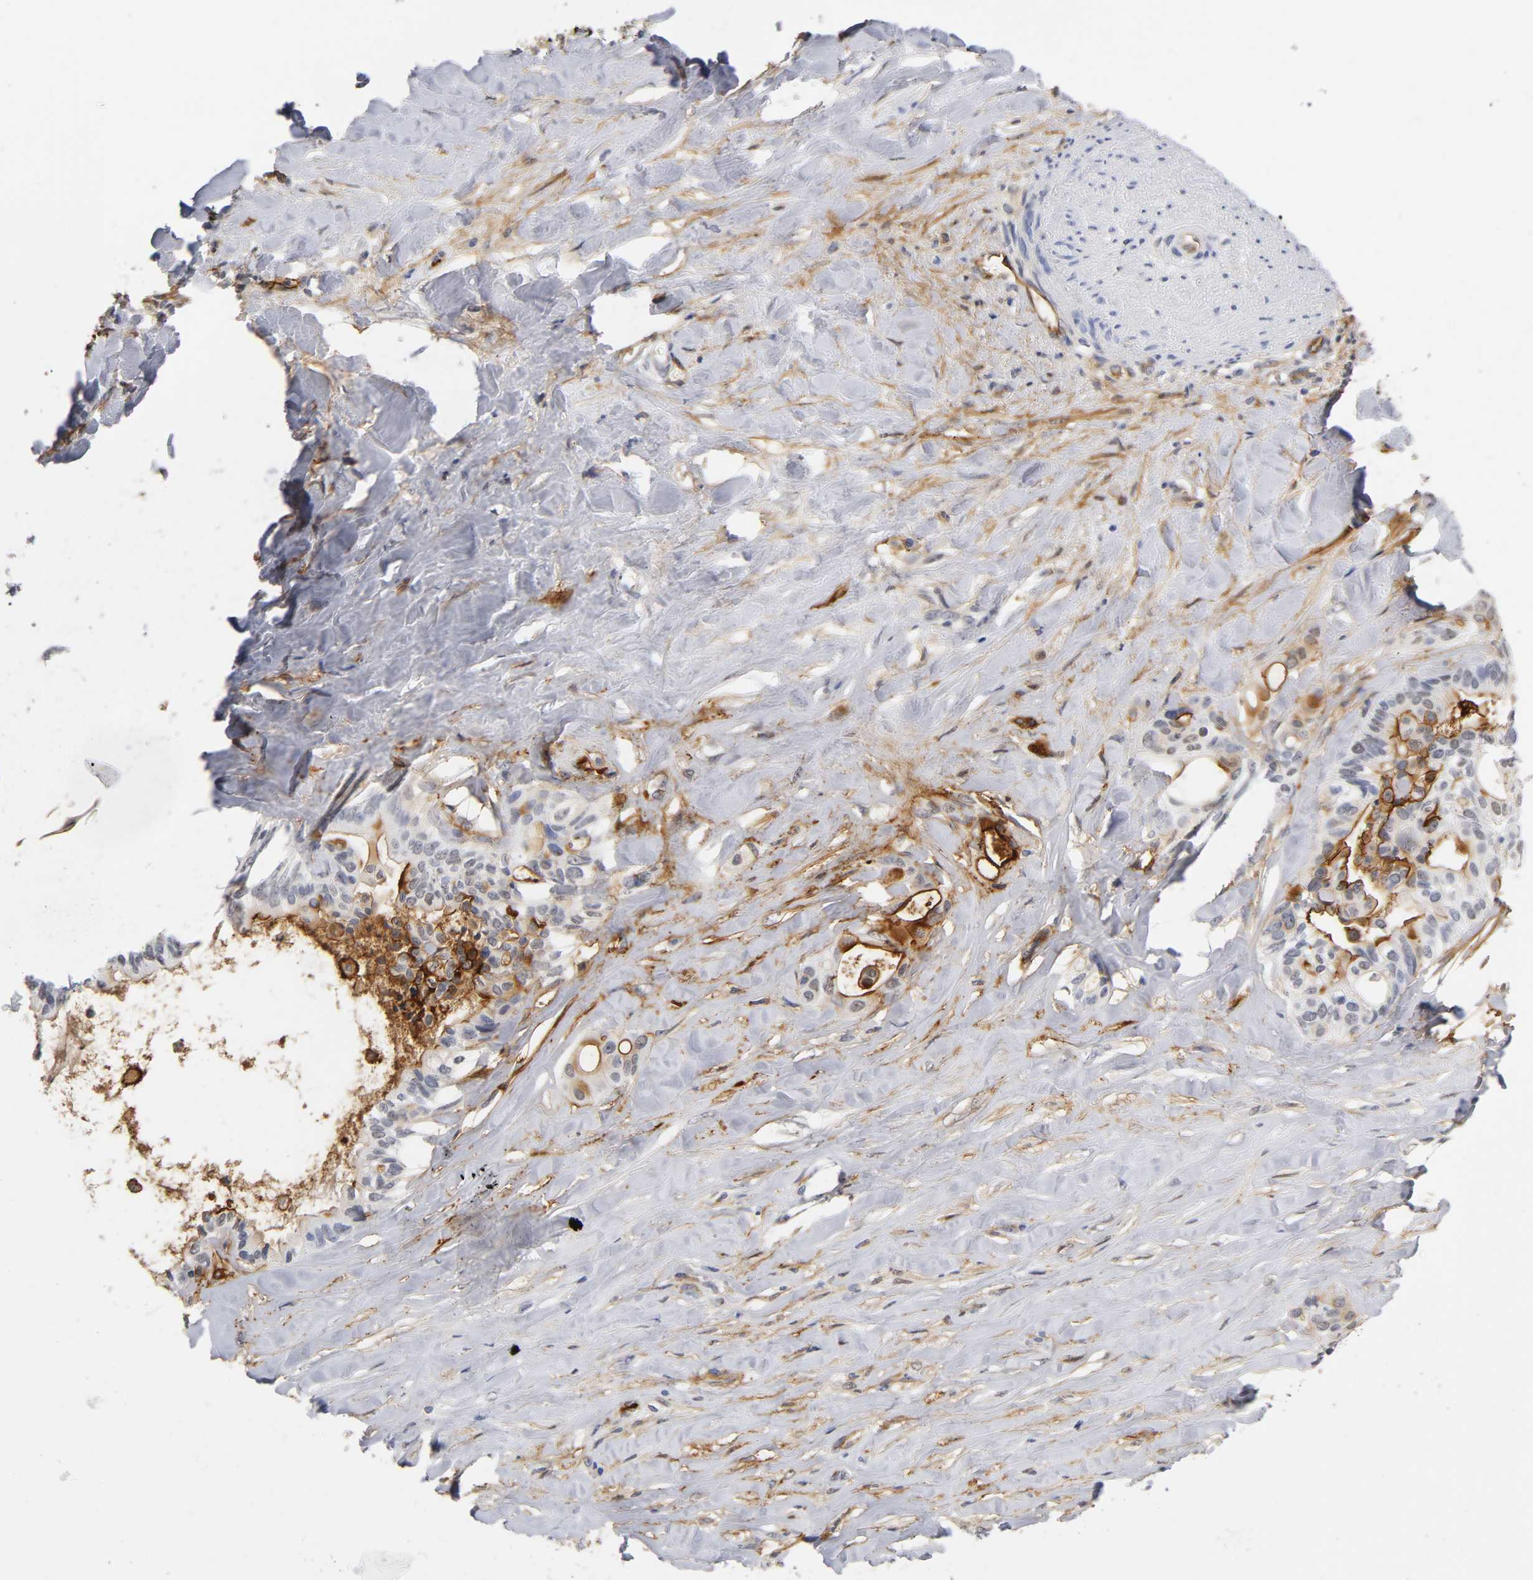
{"staining": {"intensity": "strong", "quantity": ">75%", "location": "cytoplasmic/membranous"}, "tissue": "liver cancer", "cell_type": "Tumor cells", "image_type": "cancer", "snomed": [{"axis": "morphology", "description": "Cholangiocarcinoma"}, {"axis": "topography", "description": "Liver"}], "caption": "The histopathology image exhibits a brown stain indicating the presence of a protein in the cytoplasmic/membranous of tumor cells in liver cholangiocarcinoma. The staining was performed using DAB, with brown indicating positive protein expression. Nuclei are stained blue with hematoxylin.", "gene": "ICAM1", "patient": {"sex": "female", "age": 67}}